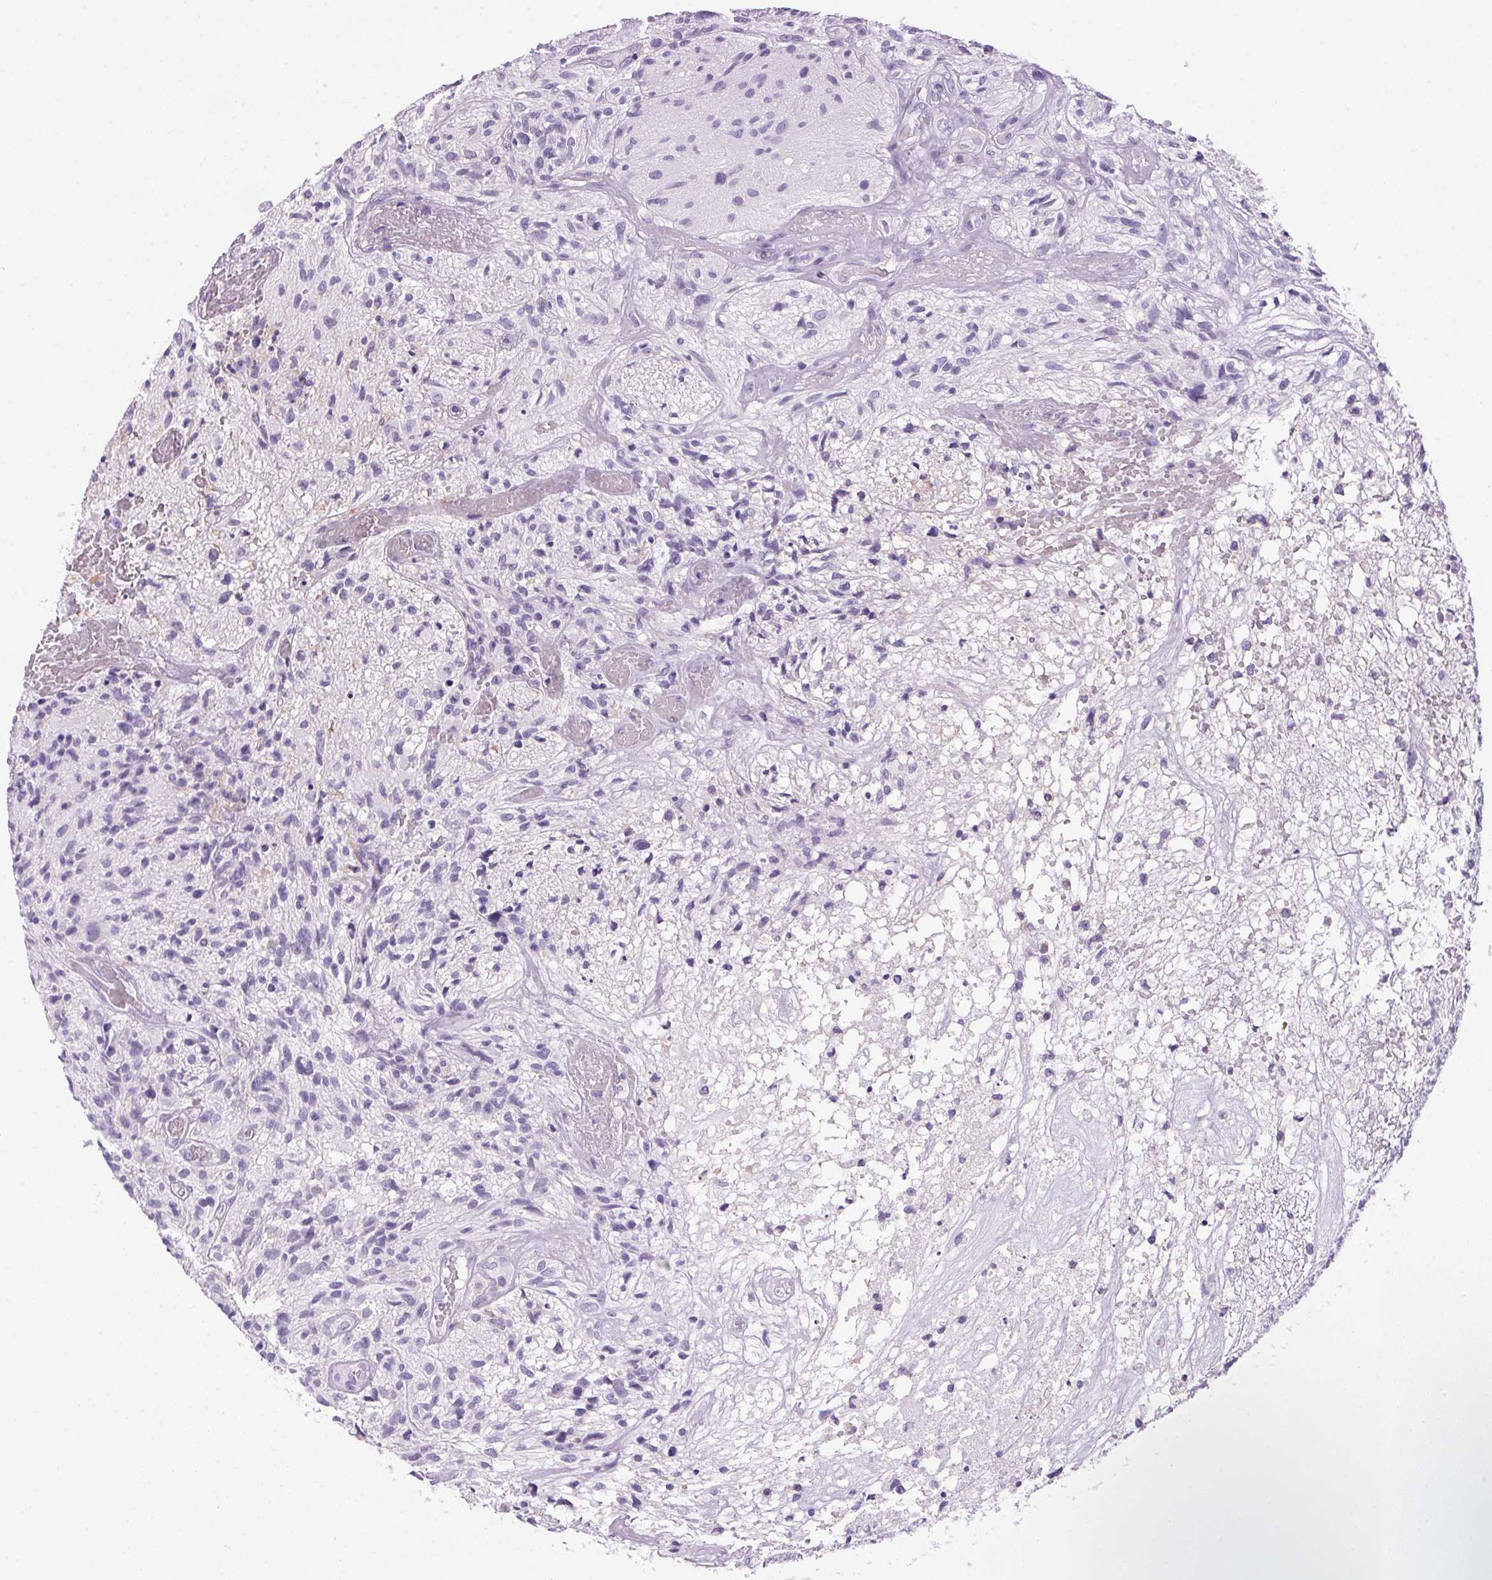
{"staining": {"intensity": "negative", "quantity": "none", "location": "none"}, "tissue": "glioma", "cell_type": "Tumor cells", "image_type": "cancer", "snomed": [{"axis": "morphology", "description": "Glioma, malignant, High grade"}, {"axis": "topography", "description": "Brain"}], "caption": "Immunohistochemistry micrograph of human glioma stained for a protein (brown), which displays no expression in tumor cells.", "gene": "S100A2", "patient": {"sex": "male", "age": 75}}